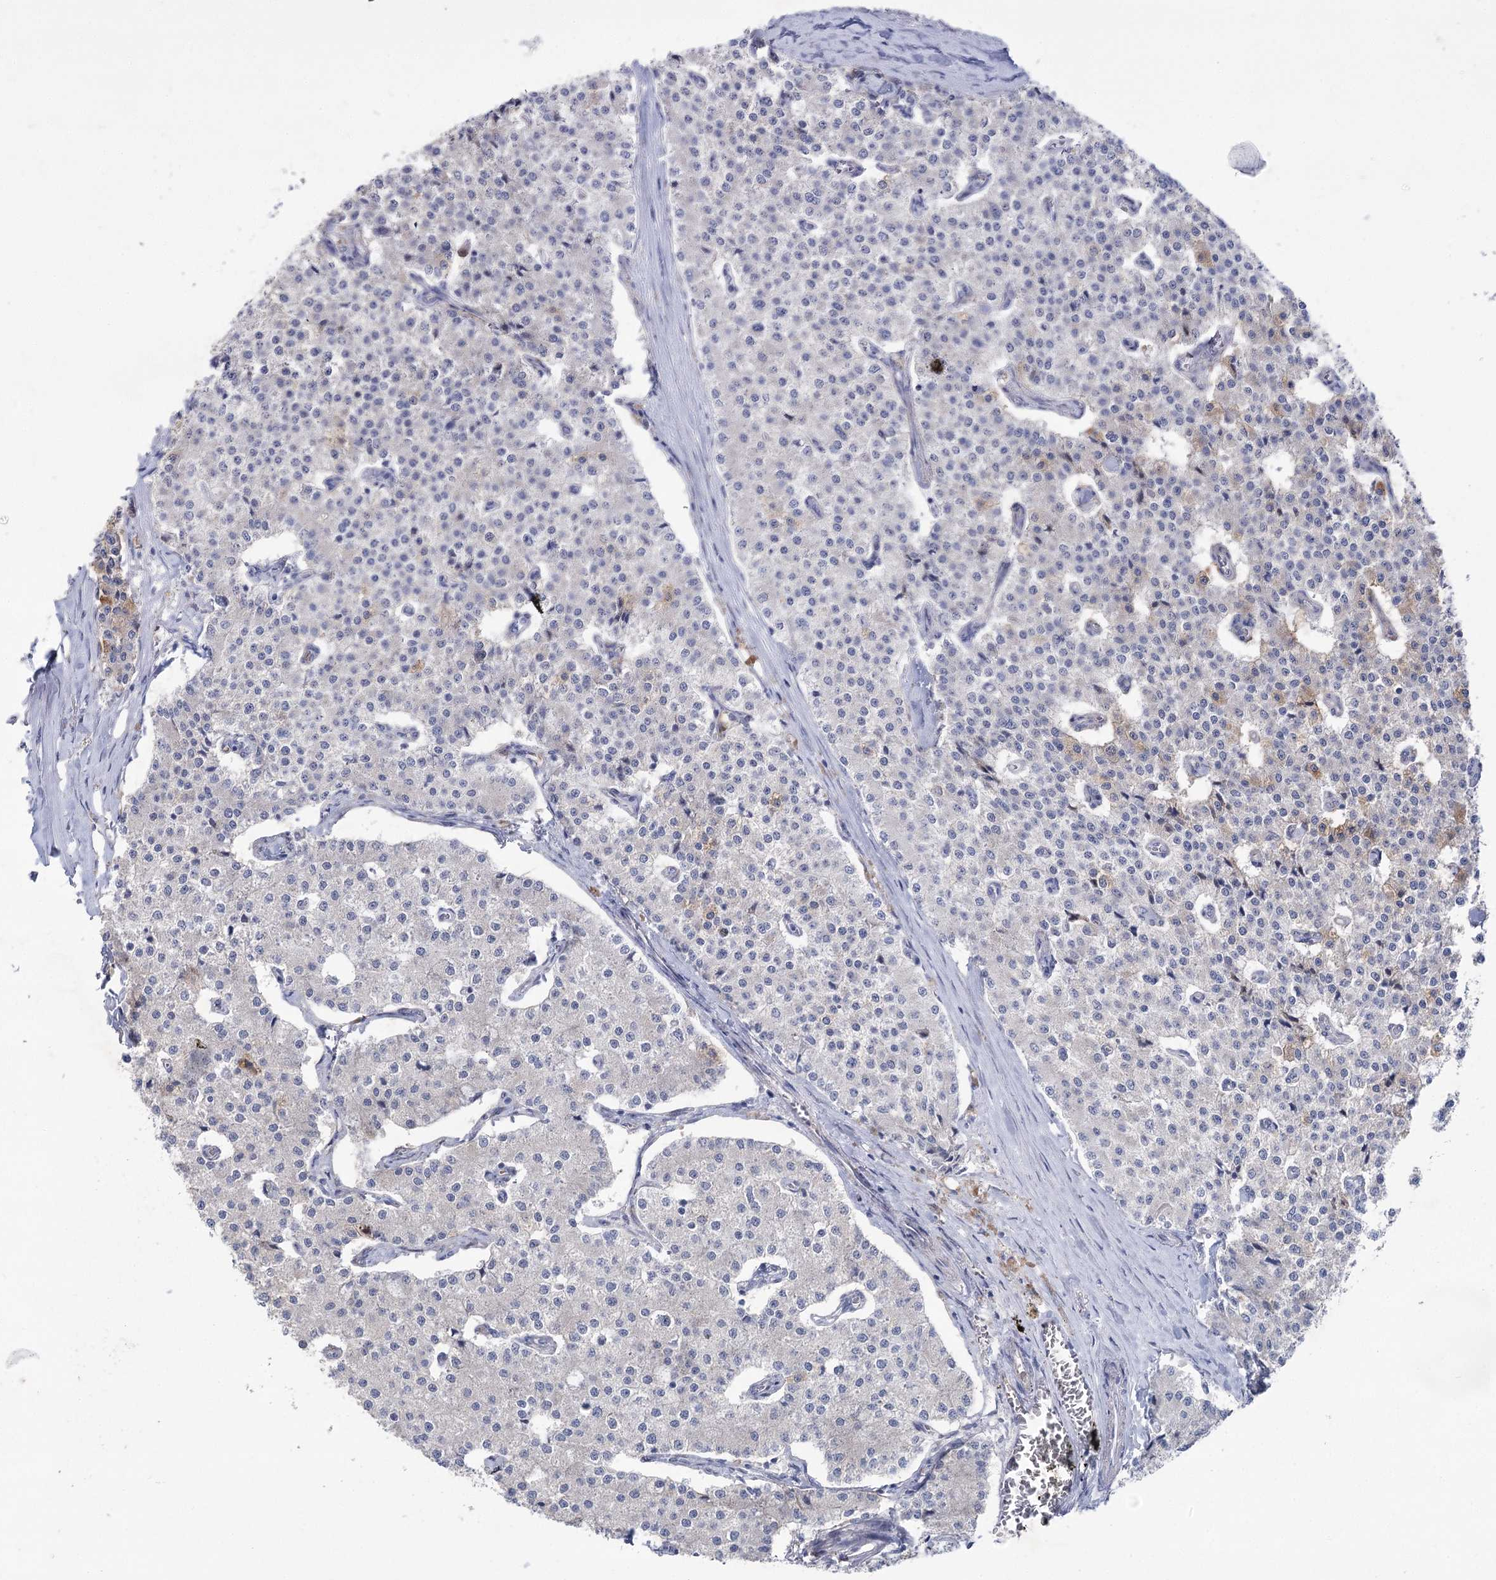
{"staining": {"intensity": "weak", "quantity": "<25%", "location": "cytoplasmic/membranous"}, "tissue": "carcinoid", "cell_type": "Tumor cells", "image_type": "cancer", "snomed": [{"axis": "morphology", "description": "Carcinoid, malignant, NOS"}, {"axis": "topography", "description": "Colon"}], "caption": "An image of carcinoid (malignant) stained for a protein shows no brown staining in tumor cells. (DAB (3,3'-diaminobenzidine) immunohistochemistry visualized using brightfield microscopy, high magnification).", "gene": "CCDC88A", "patient": {"sex": "female", "age": 52}}